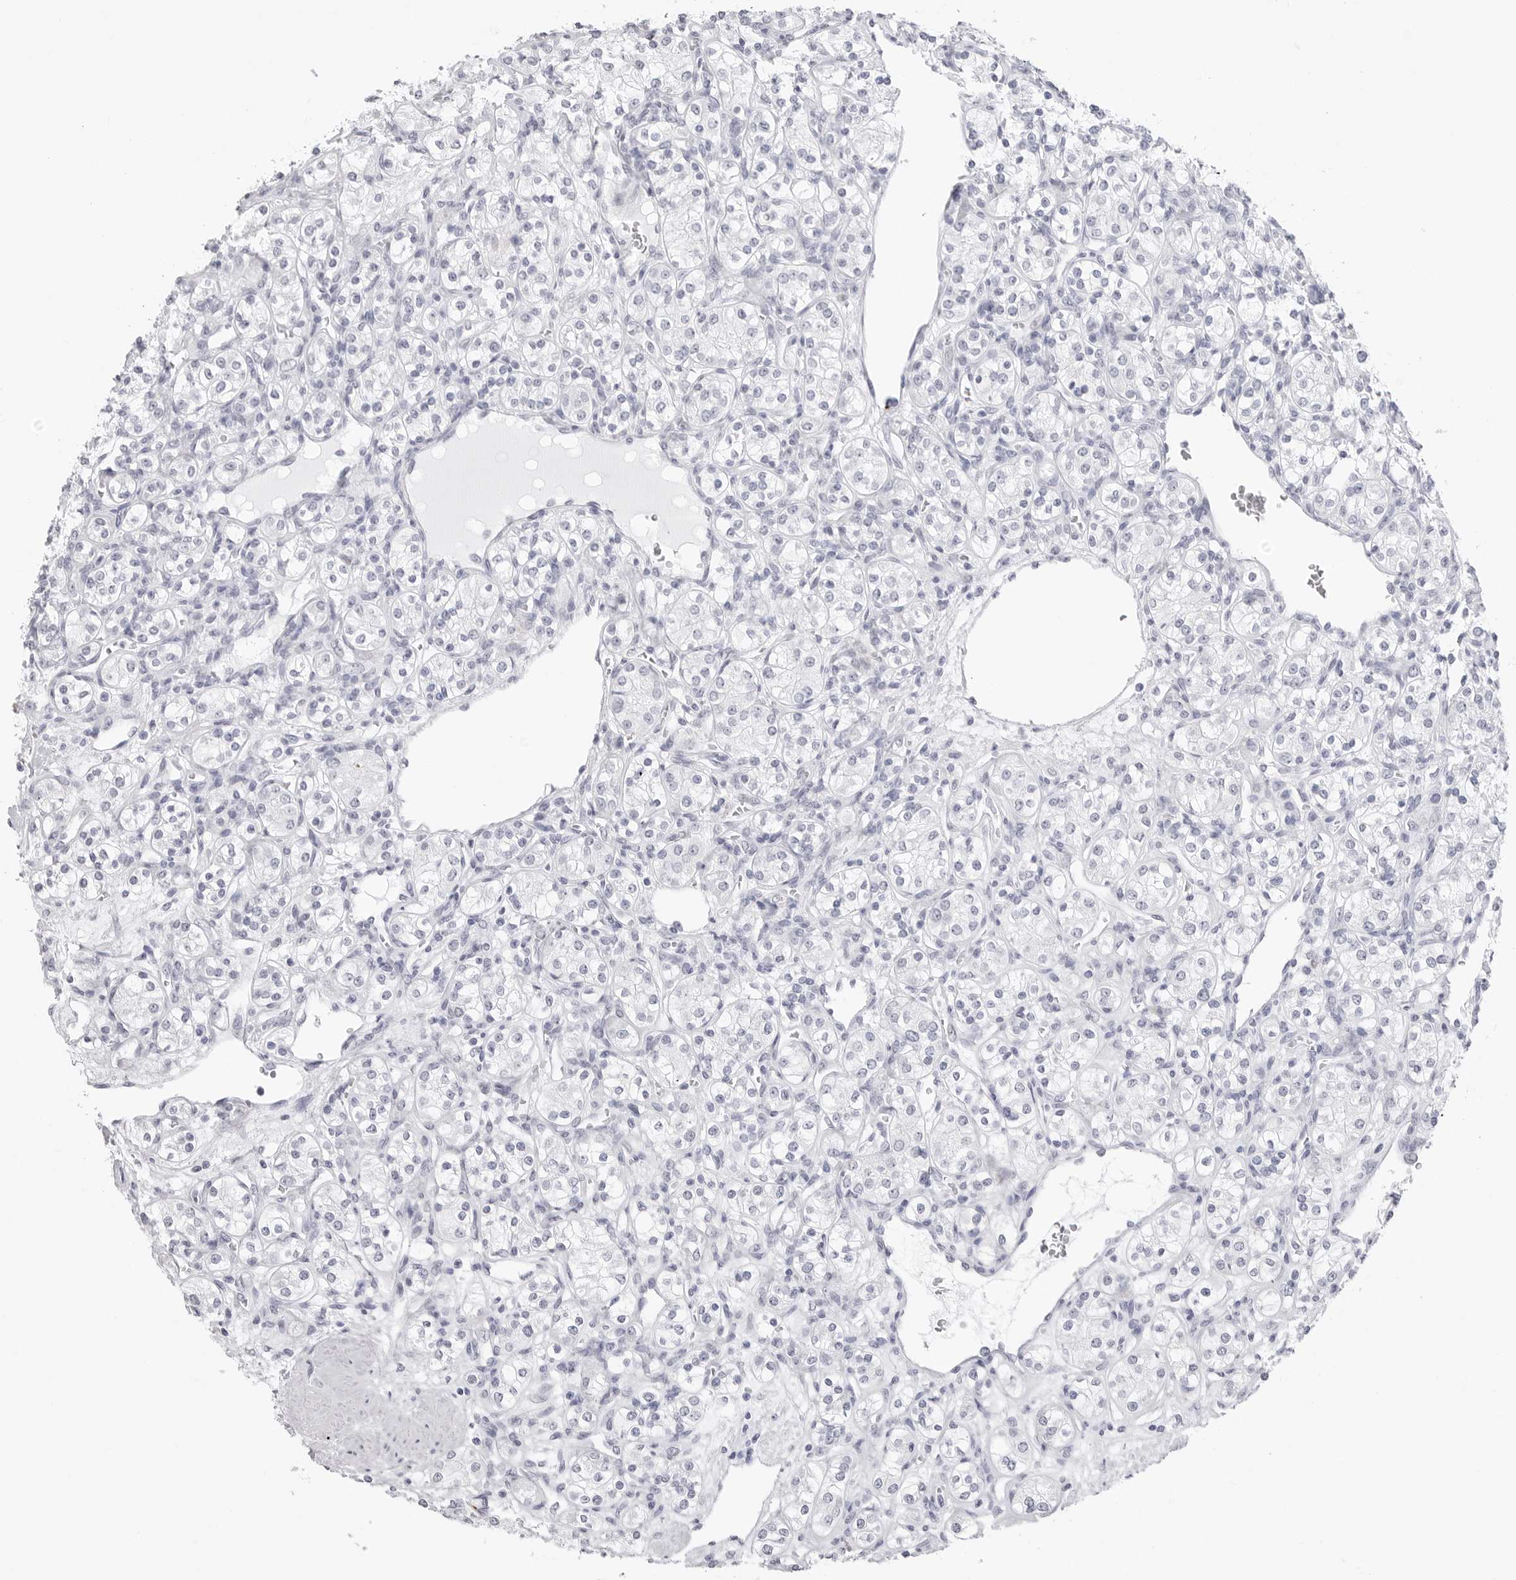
{"staining": {"intensity": "negative", "quantity": "none", "location": "none"}, "tissue": "renal cancer", "cell_type": "Tumor cells", "image_type": "cancer", "snomed": [{"axis": "morphology", "description": "Adenocarcinoma, NOS"}, {"axis": "topography", "description": "Kidney"}], "caption": "IHC micrograph of neoplastic tissue: human renal adenocarcinoma stained with DAB (3,3'-diaminobenzidine) reveals no significant protein staining in tumor cells.", "gene": "TSSK1B", "patient": {"sex": "male", "age": 77}}